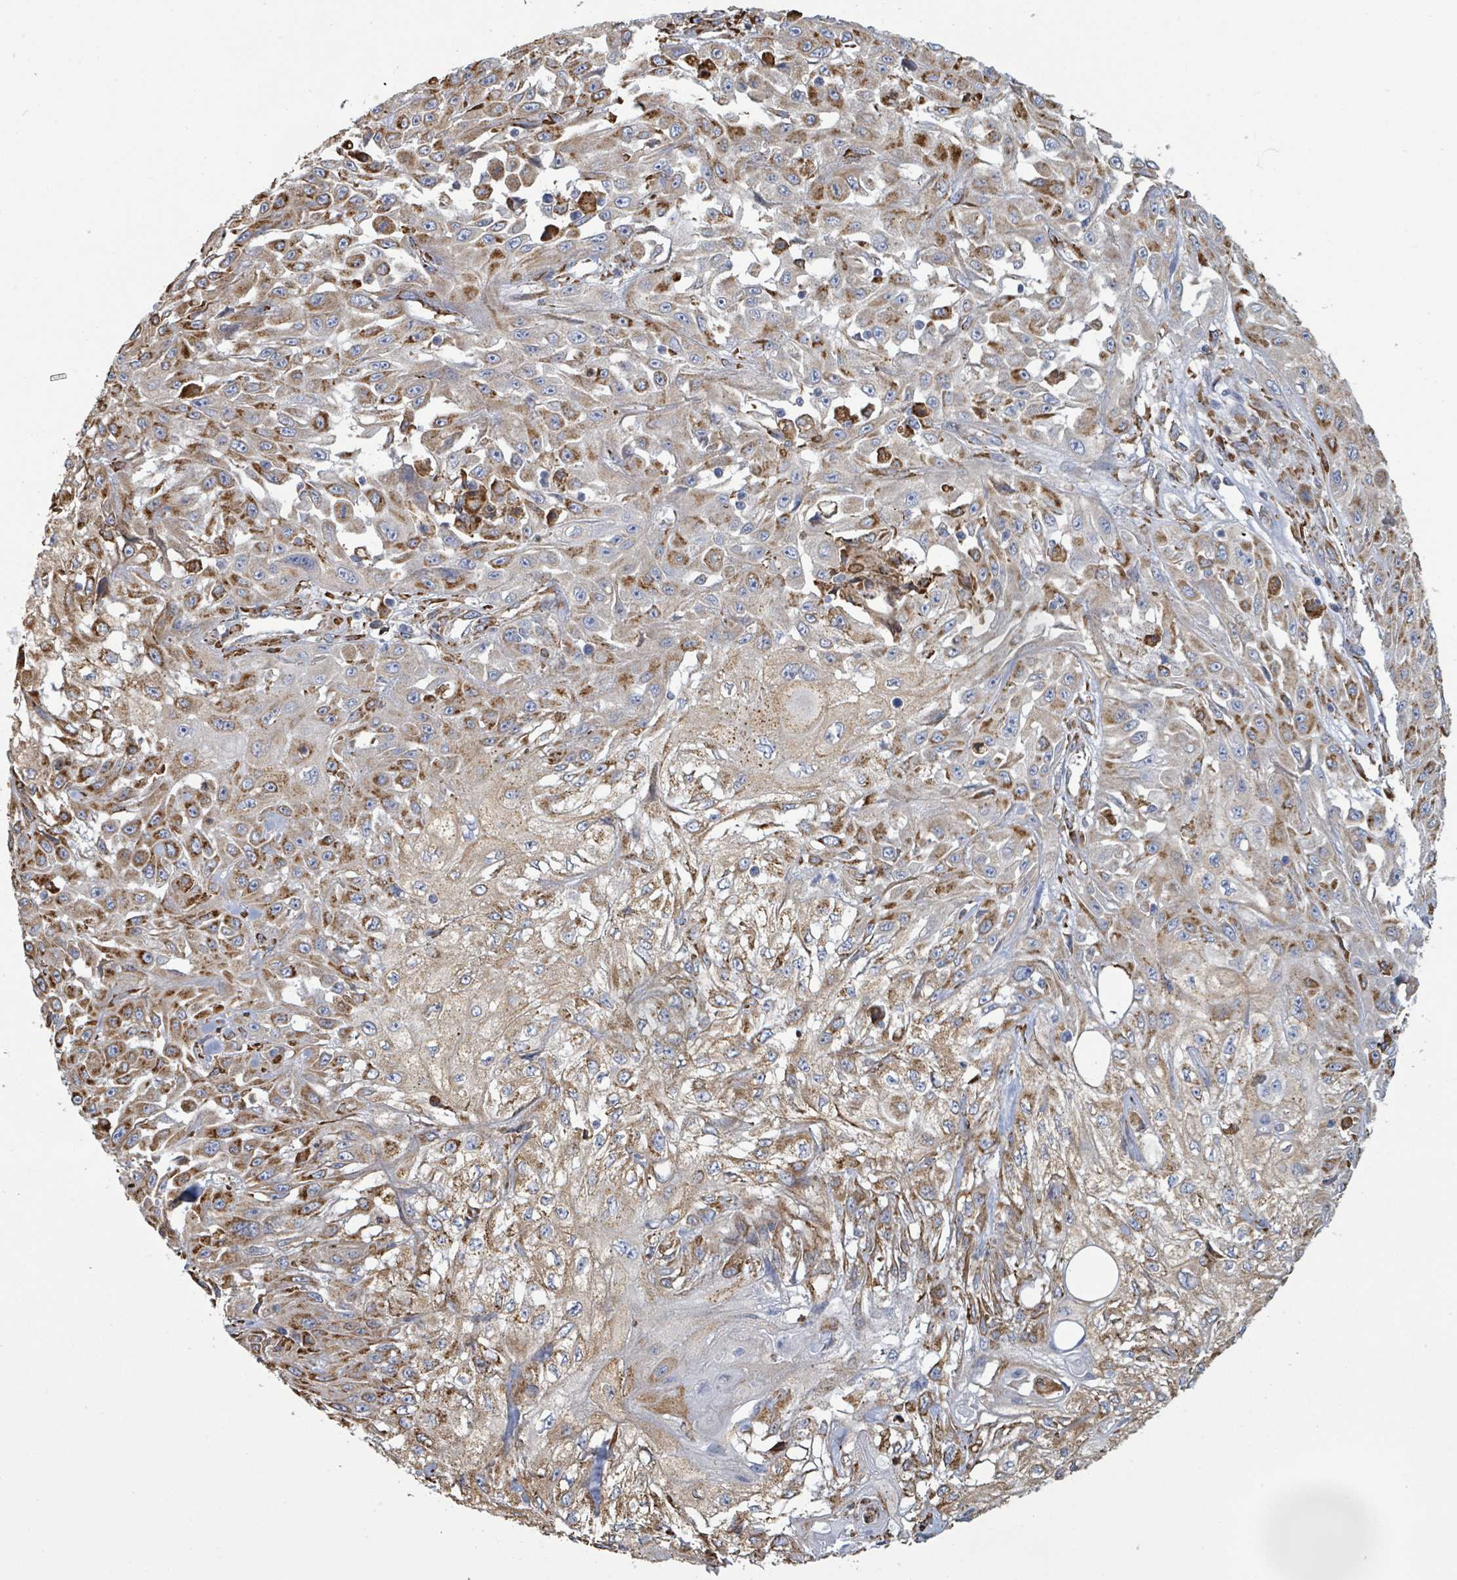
{"staining": {"intensity": "moderate", "quantity": ">75%", "location": "cytoplasmic/membranous"}, "tissue": "skin cancer", "cell_type": "Tumor cells", "image_type": "cancer", "snomed": [{"axis": "morphology", "description": "Squamous cell carcinoma, NOS"}, {"axis": "morphology", "description": "Squamous cell carcinoma, metastatic, NOS"}, {"axis": "topography", "description": "Skin"}, {"axis": "topography", "description": "Lymph node"}], "caption": "Squamous cell carcinoma (skin) stained with a brown dye reveals moderate cytoplasmic/membranous positive expression in about >75% of tumor cells.", "gene": "RFPL4A", "patient": {"sex": "male", "age": 75}}